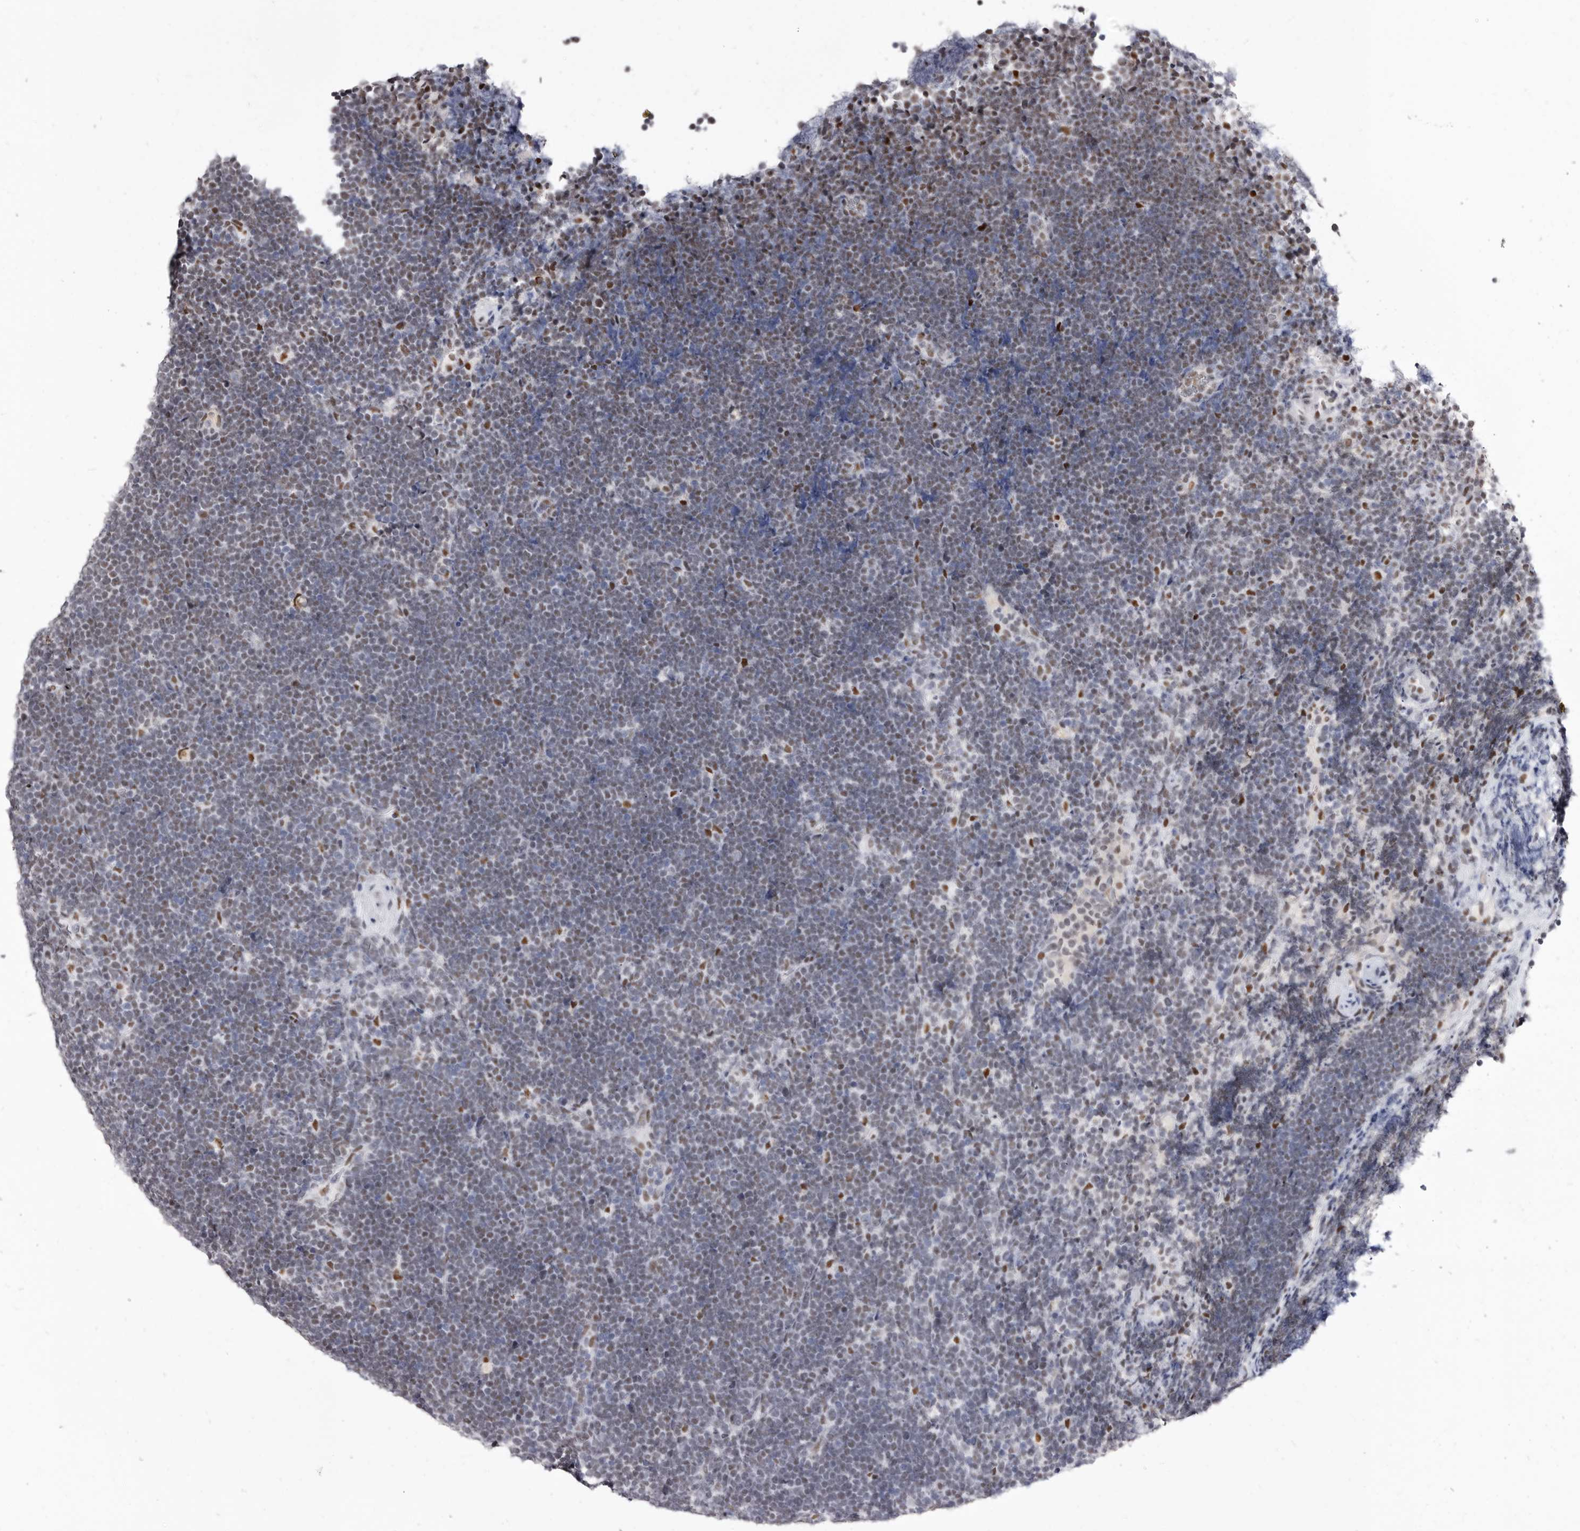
{"staining": {"intensity": "negative", "quantity": "none", "location": "none"}, "tissue": "lymphoma", "cell_type": "Tumor cells", "image_type": "cancer", "snomed": [{"axis": "morphology", "description": "Malignant lymphoma, non-Hodgkin's type, High grade"}, {"axis": "topography", "description": "Lymph node"}], "caption": "High-grade malignant lymphoma, non-Hodgkin's type was stained to show a protein in brown. There is no significant staining in tumor cells.", "gene": "ZNF326", "patient": {"sex": "male", "age": 13}}